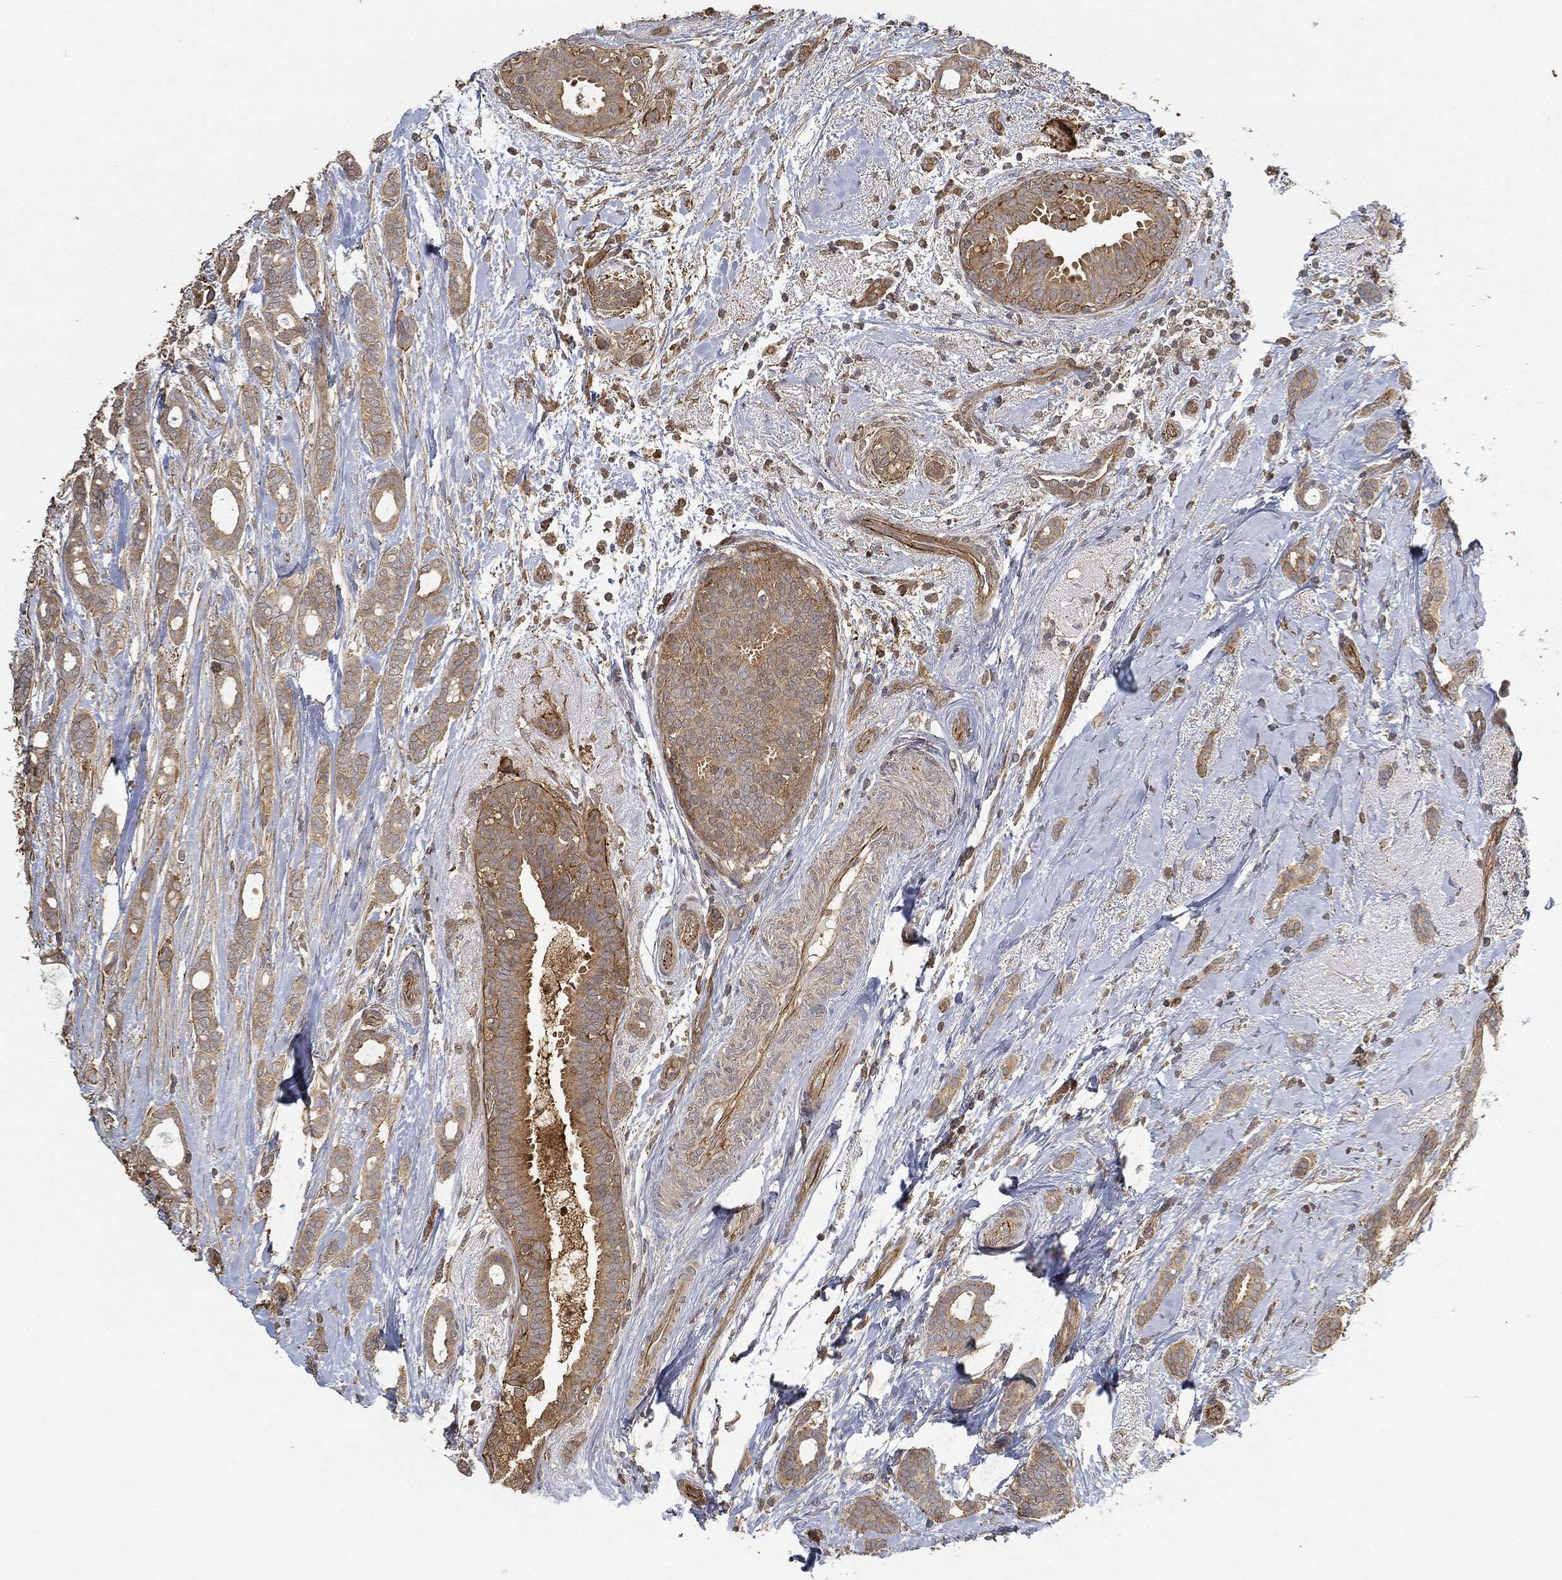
{"staining": {"intensity": "strong", "quantity": "<25%", "location": "cytoplasmic/membranous"}, "tissue": "breast cancer", "cell_type": "Tumor cells", "image_type": "cancer", "snomed": [{"axis": "morphology", "description": "Duct carcinoma"}, {"axis": "topography", "description": "Breast"}], "caption": "Invasive ductal carcinoma (breast) was stained to show a protein in brown. There is medium levels of strong cytoplasmic/membranous positivity in approximately <25% of tumor cells.", "gene": "TPT1", "patient": {"sex": "female", "age": 51}}